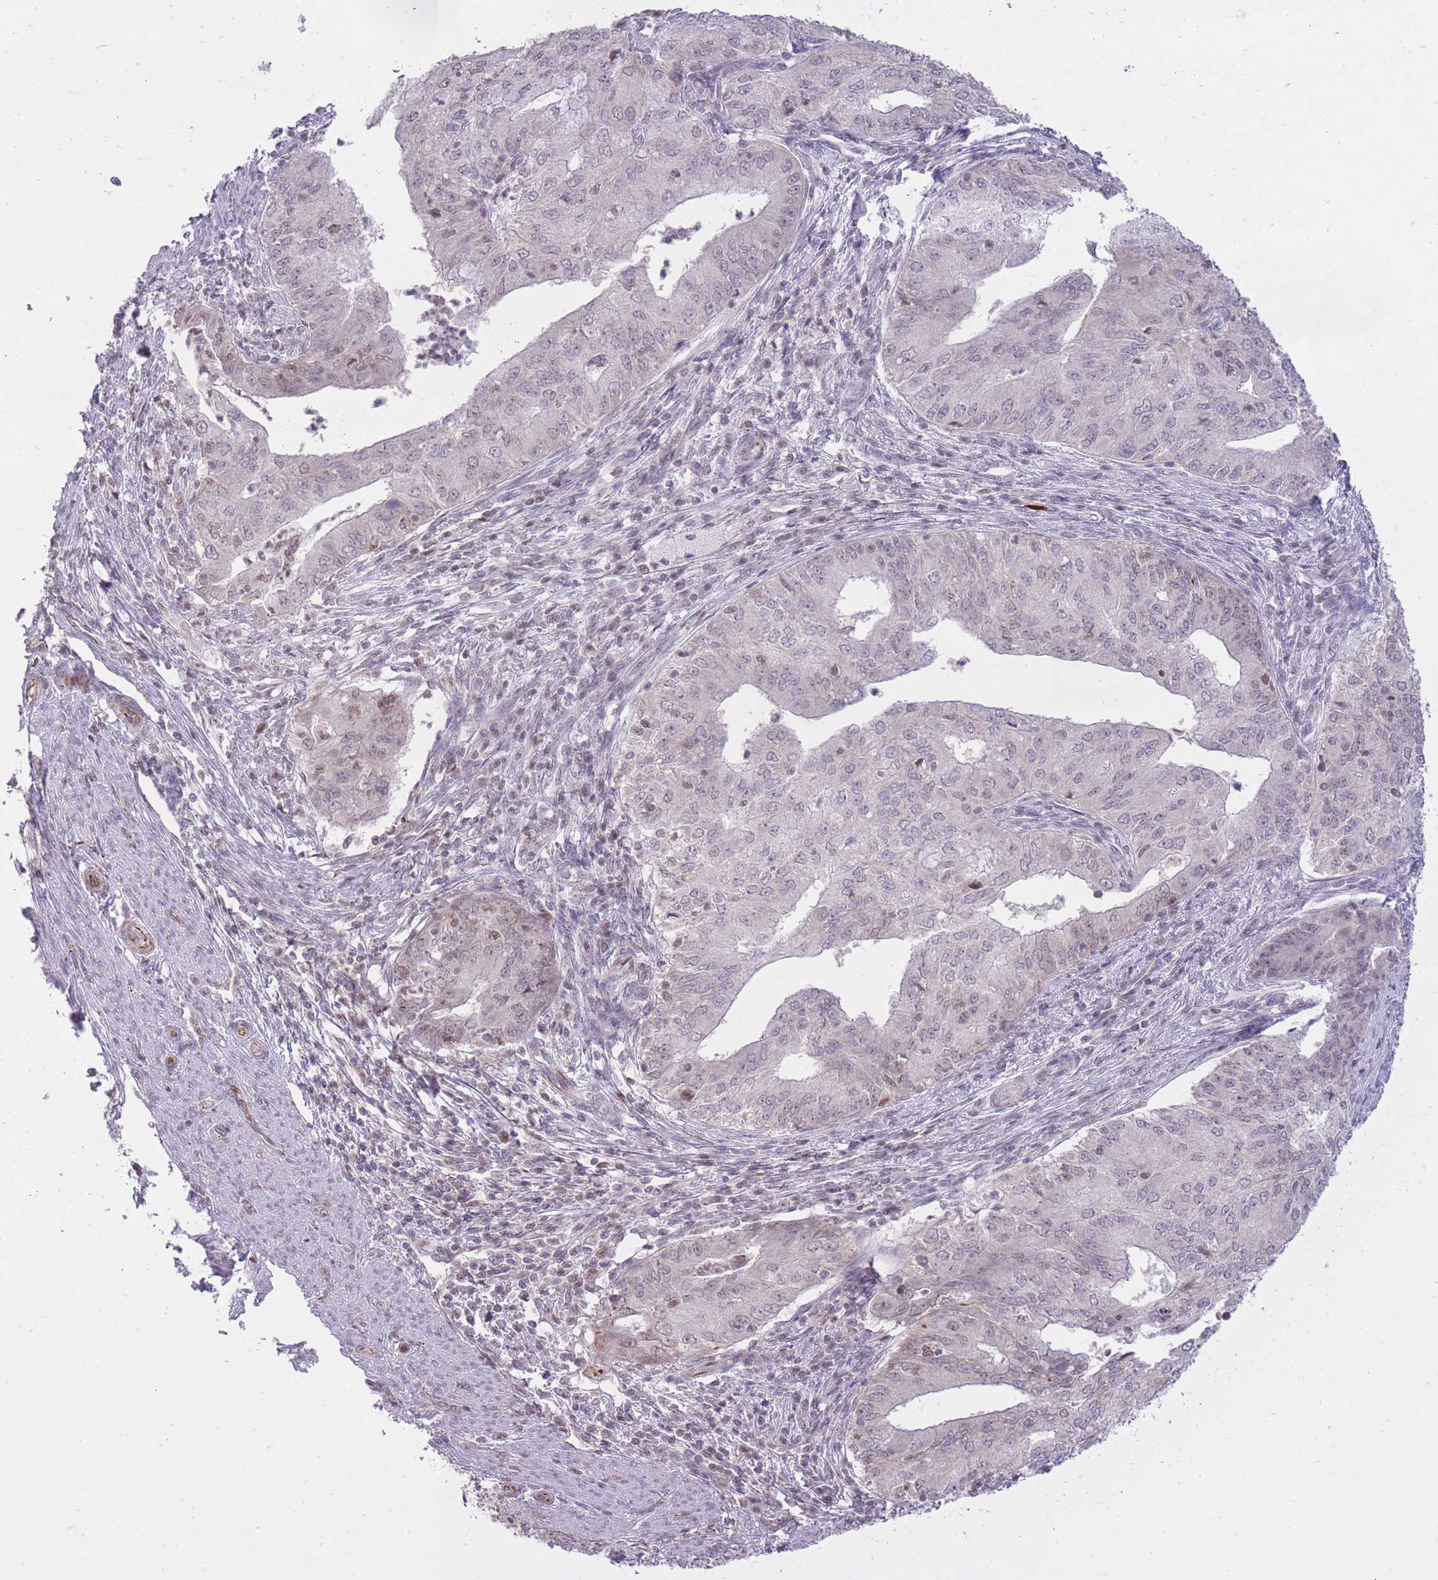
{"staining": {"intensity": "weak", "quantity": "<25%", "location": "nuclear"}, "tissue": "endometrial cancer", "cell_type": "Tumor cells", "image_type": "cancer", "snomed": [{"axis": "morphology", "description": "Adenocarcinoma, NOS"}, {"axis": "topography", "description": "Endometrium"}], "caption": "Immunohistochemistry (IHC) image of neoplastic tissue: endometrial cancer stained with DAB (3,3'-diaminobenzidine) displays no significant protein positivity in tumor cells. Nuclei are stained in blue.", "gene": "ELL", "patient": {"sex": "female", "age": 50}}